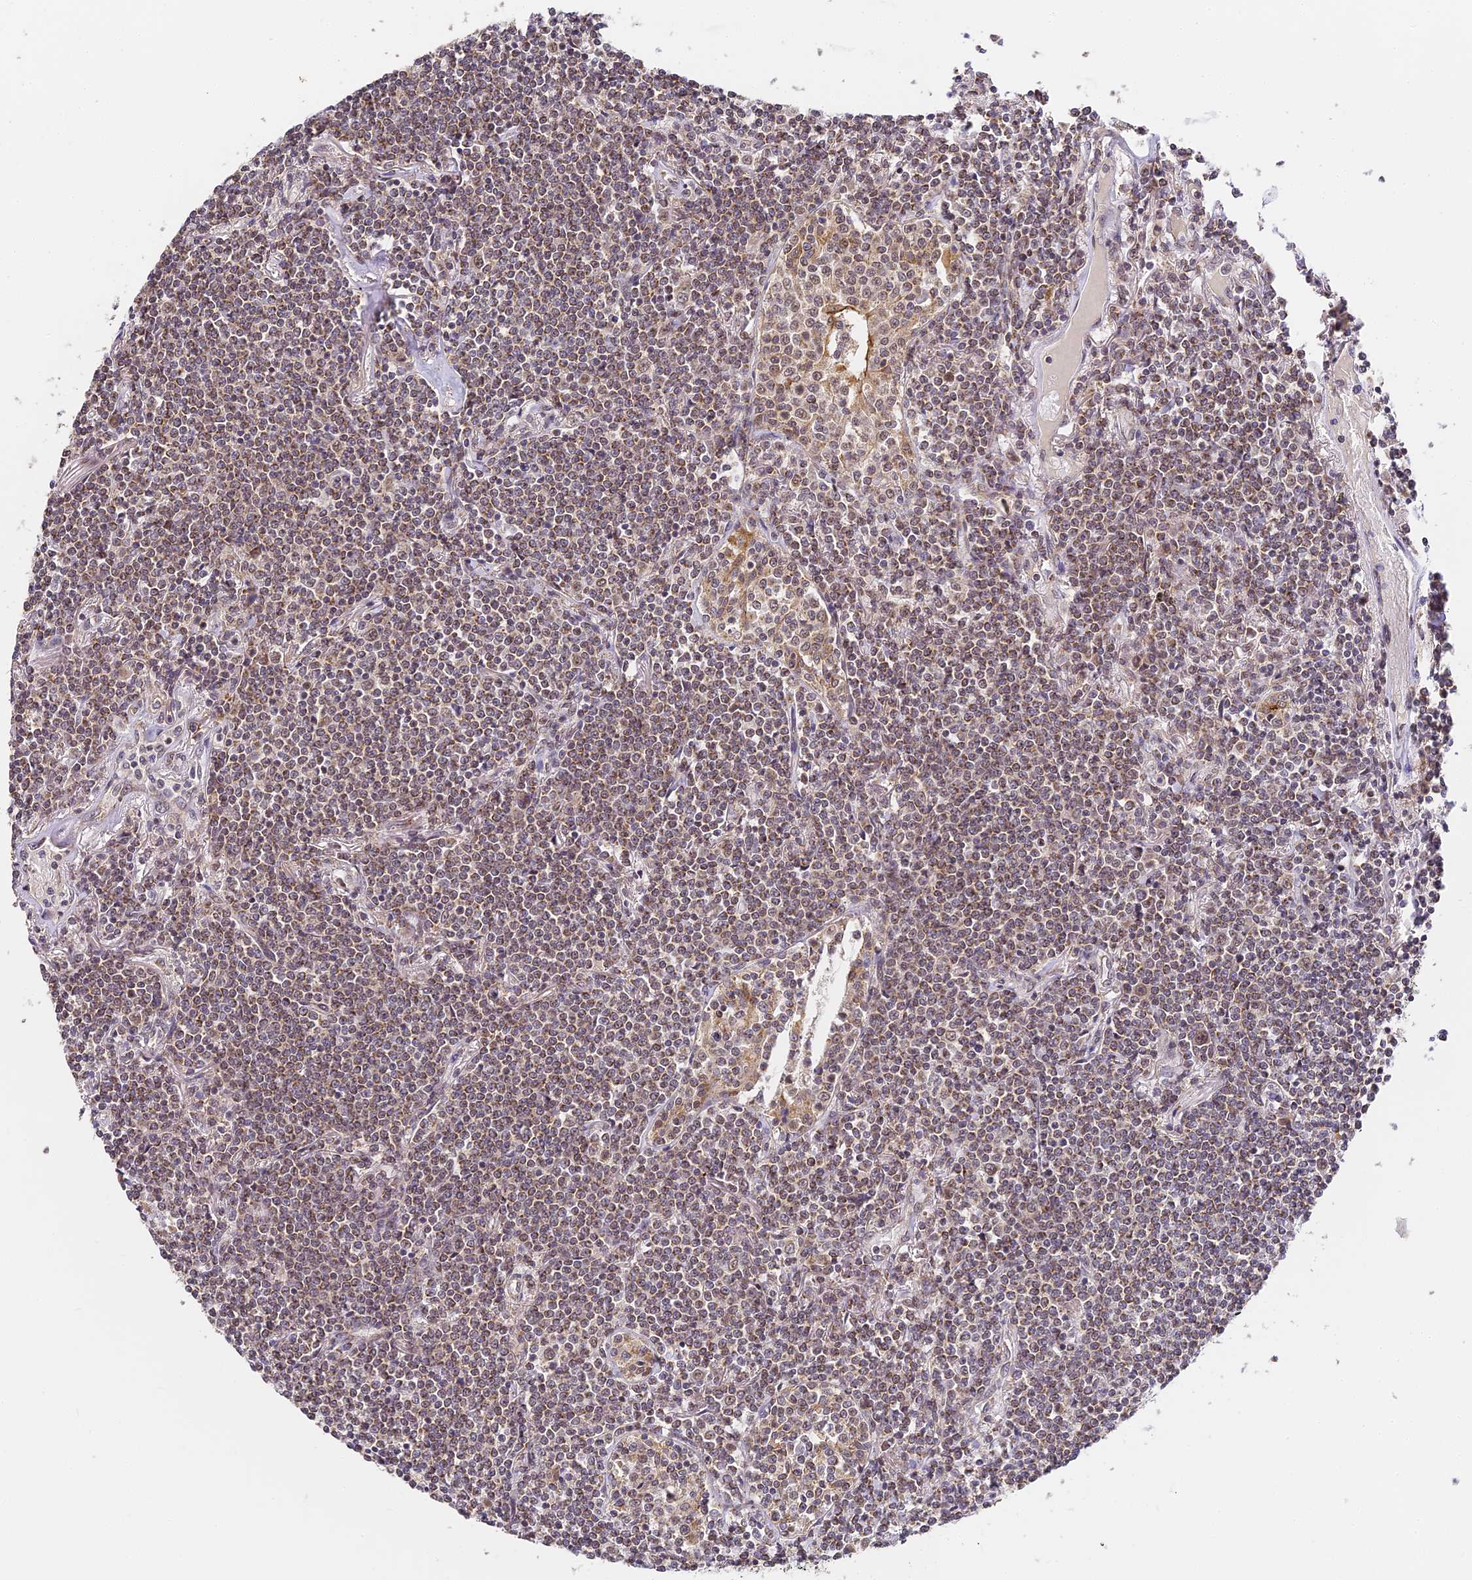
{"staining": {"intensity": "moderate", "quantity": ">75%", "location": "cytoplasmic/membranous,nuclear"}, "tissue": "lymphoma", "cell_type": "Tumor cells", "image_type": "cancer", "snomed": [{"axis": "morphology", "description": "Malignant lymphoma, non-Hodgkin's type, Low grade"}, {"axis": "topography", "description": "Lung"}], "caption": "Immunohistochemistry (IHC) (DAB (3,3'-diaminobenzidine)) staining of human lymphoma displays moderate cytoplasmic/membranous and nuclear protein expression in approximately >75% of tumor cells. (Stains: DAB in brown, nuclei in blue, Microscopy: brightfield microscopy at high magnification).", "gene": "DNAAF10", "patient": {"sex": "female", "age": 71}}